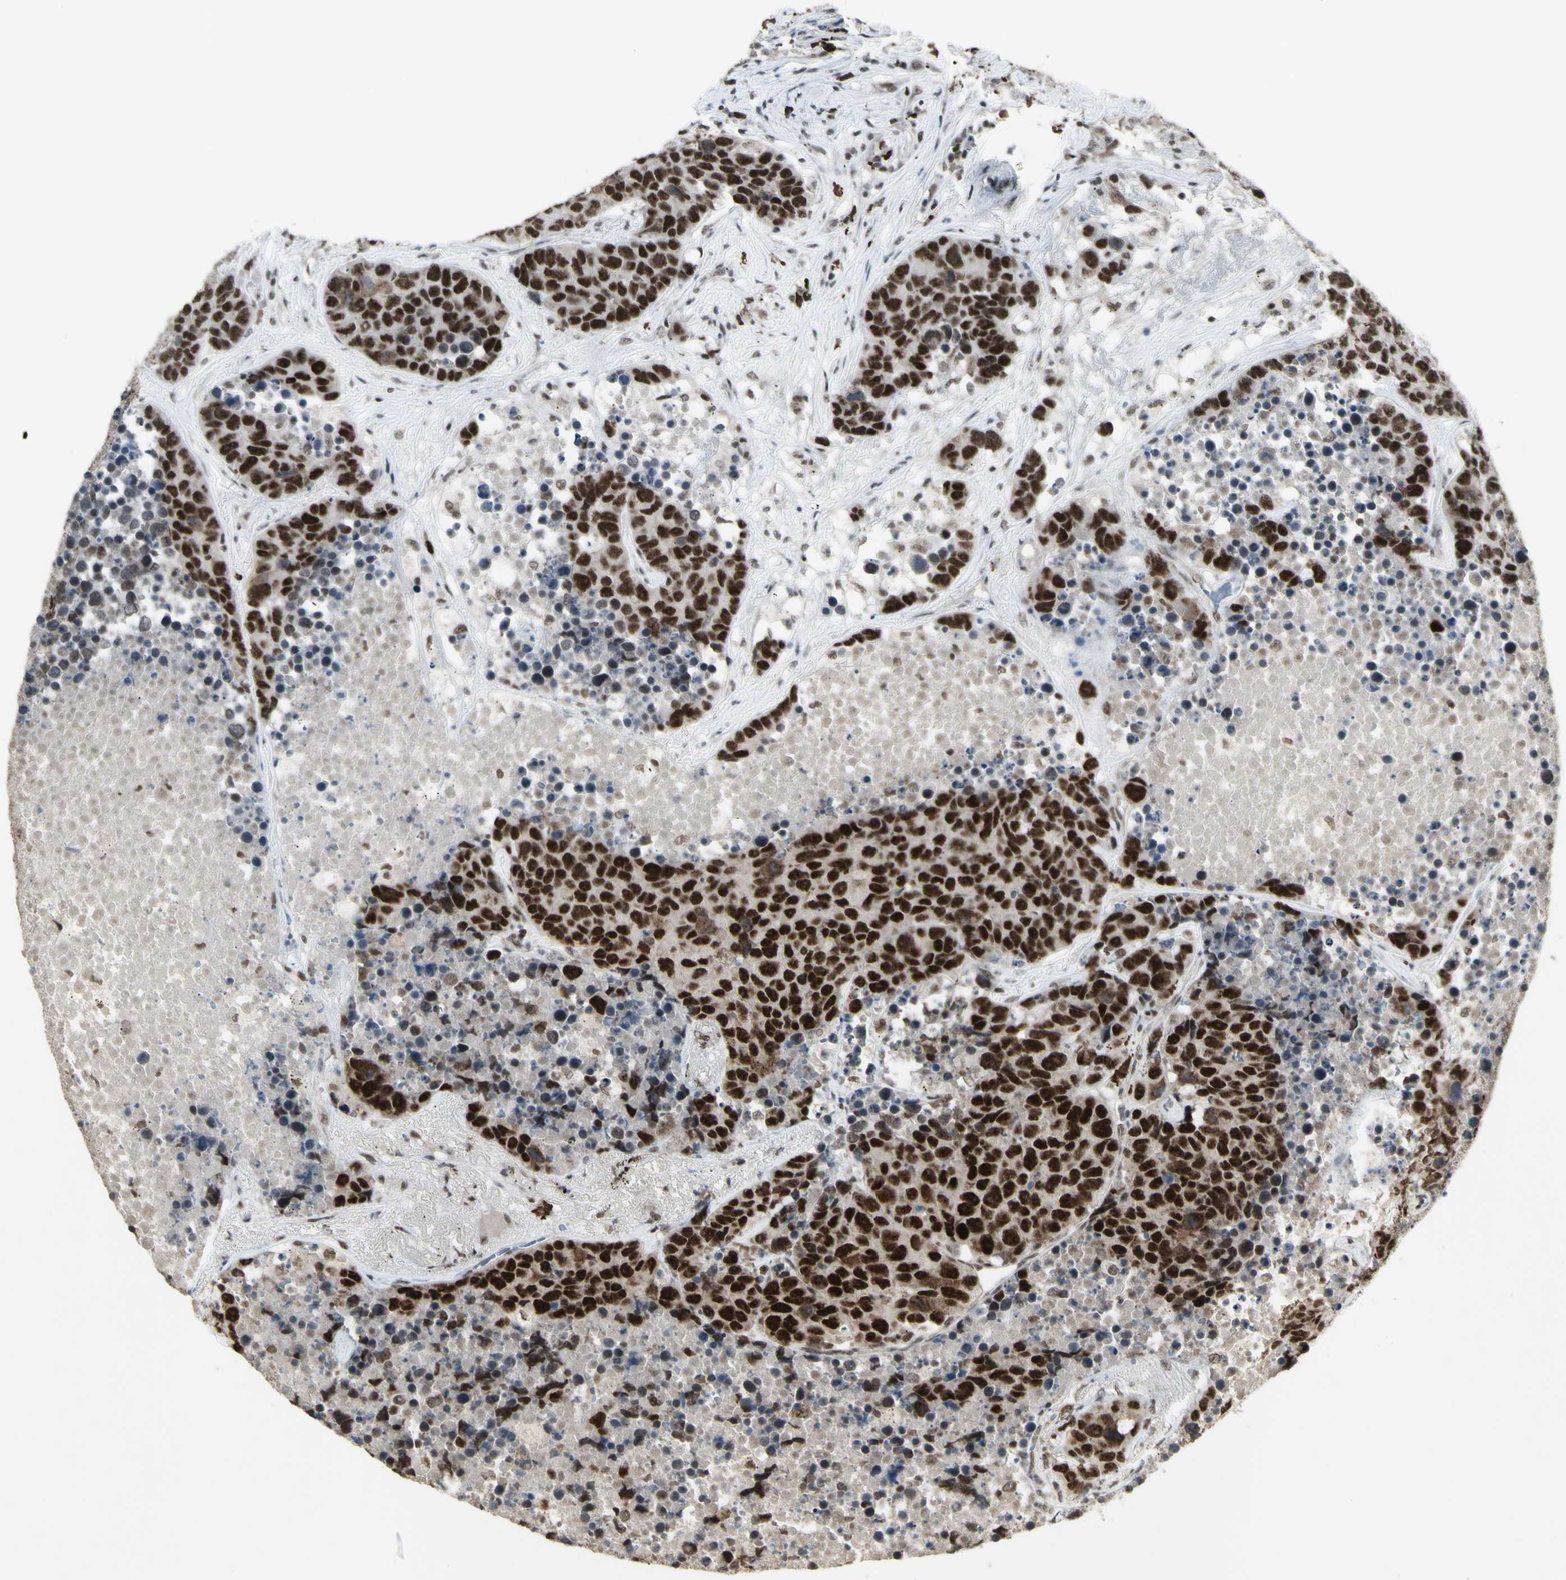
{"staining": {"intensity": "strong", "quantity": ">75%", "location": "nuclear"}, "tissue": "carcinoid", "cell_type": "Tumor cells", "image_type": "cancer", "snomed": [{"axis": "morphology", "description": "Carcinoid, malignant, NOS"}, {"axis": "topography", "description": "Lung"}], "caption": "Immunohistochemistry staining of malignant carcinoid, which shows high levels of strong nuclear staining in about >75% of tumor cells indicating strong nuclear protein expression. The staining was performed using DAB (brown) for protein detection and nuclei were counterstained in hematoxylin (blue).", "gene": "CCNT1", "patient": {"sex": "male", "age": 60}}